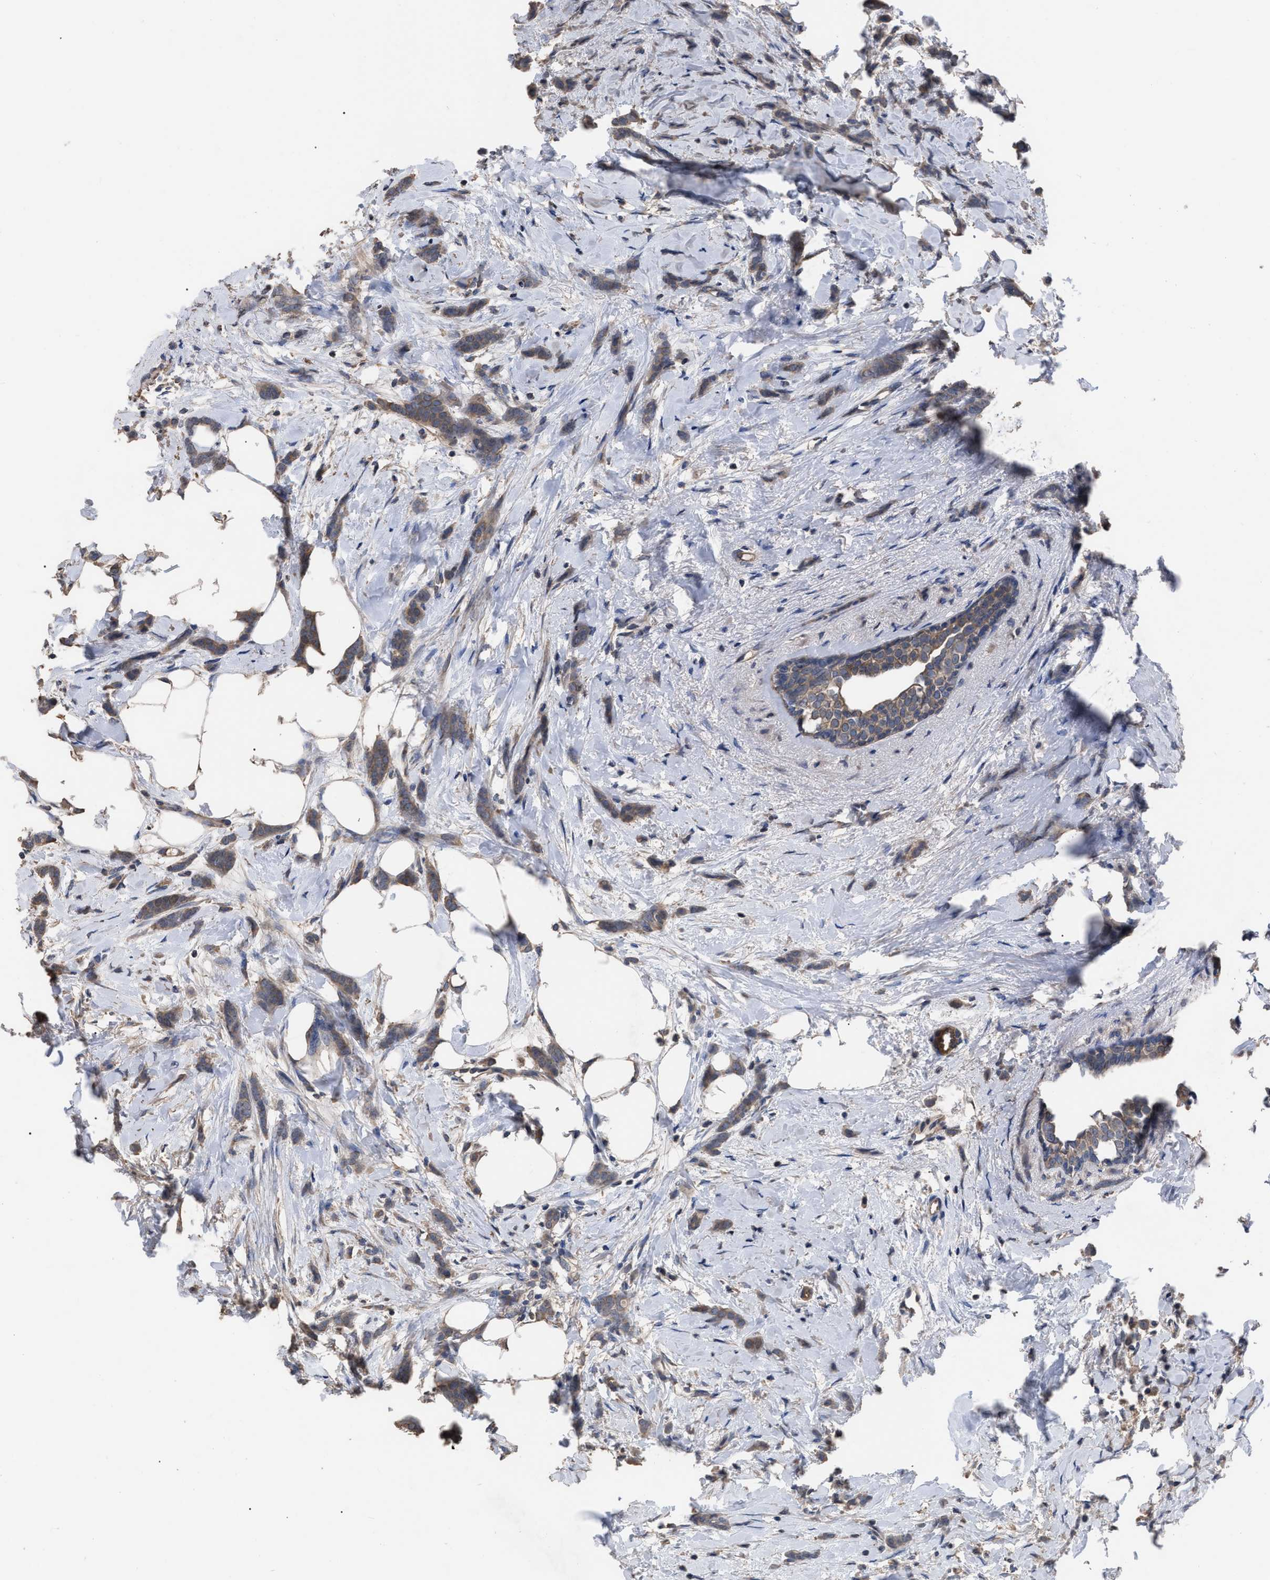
{"staining": {"intensity": "weak", "quantity": ">75%", "location": "cytoplasmic/membranous"}, "tissue": "breast cancer", "cell_type": "Tumor cells", "image_type": "cancer", "snomed": [{"axis": "morphology", "description": "Lobular carcinoma, in situ"}, {"axis": "morphology", "description": "Lobular carcinoma"}, {"axis": "topography", "description": "Breast"}], "caption": "Immunohistochemistry image of neoplastic tissue: breast lobular carcinoma in situ stained using immunohistochemistry (IHC) shows low levels of weak protein expression localized specifically in the cytoplasmic/membranous of tumor cells, appearing as a cytoplasmic/membranous brown color.", "gene": "BTN2A1", "patient": {"sex": "female", "age": 41}}